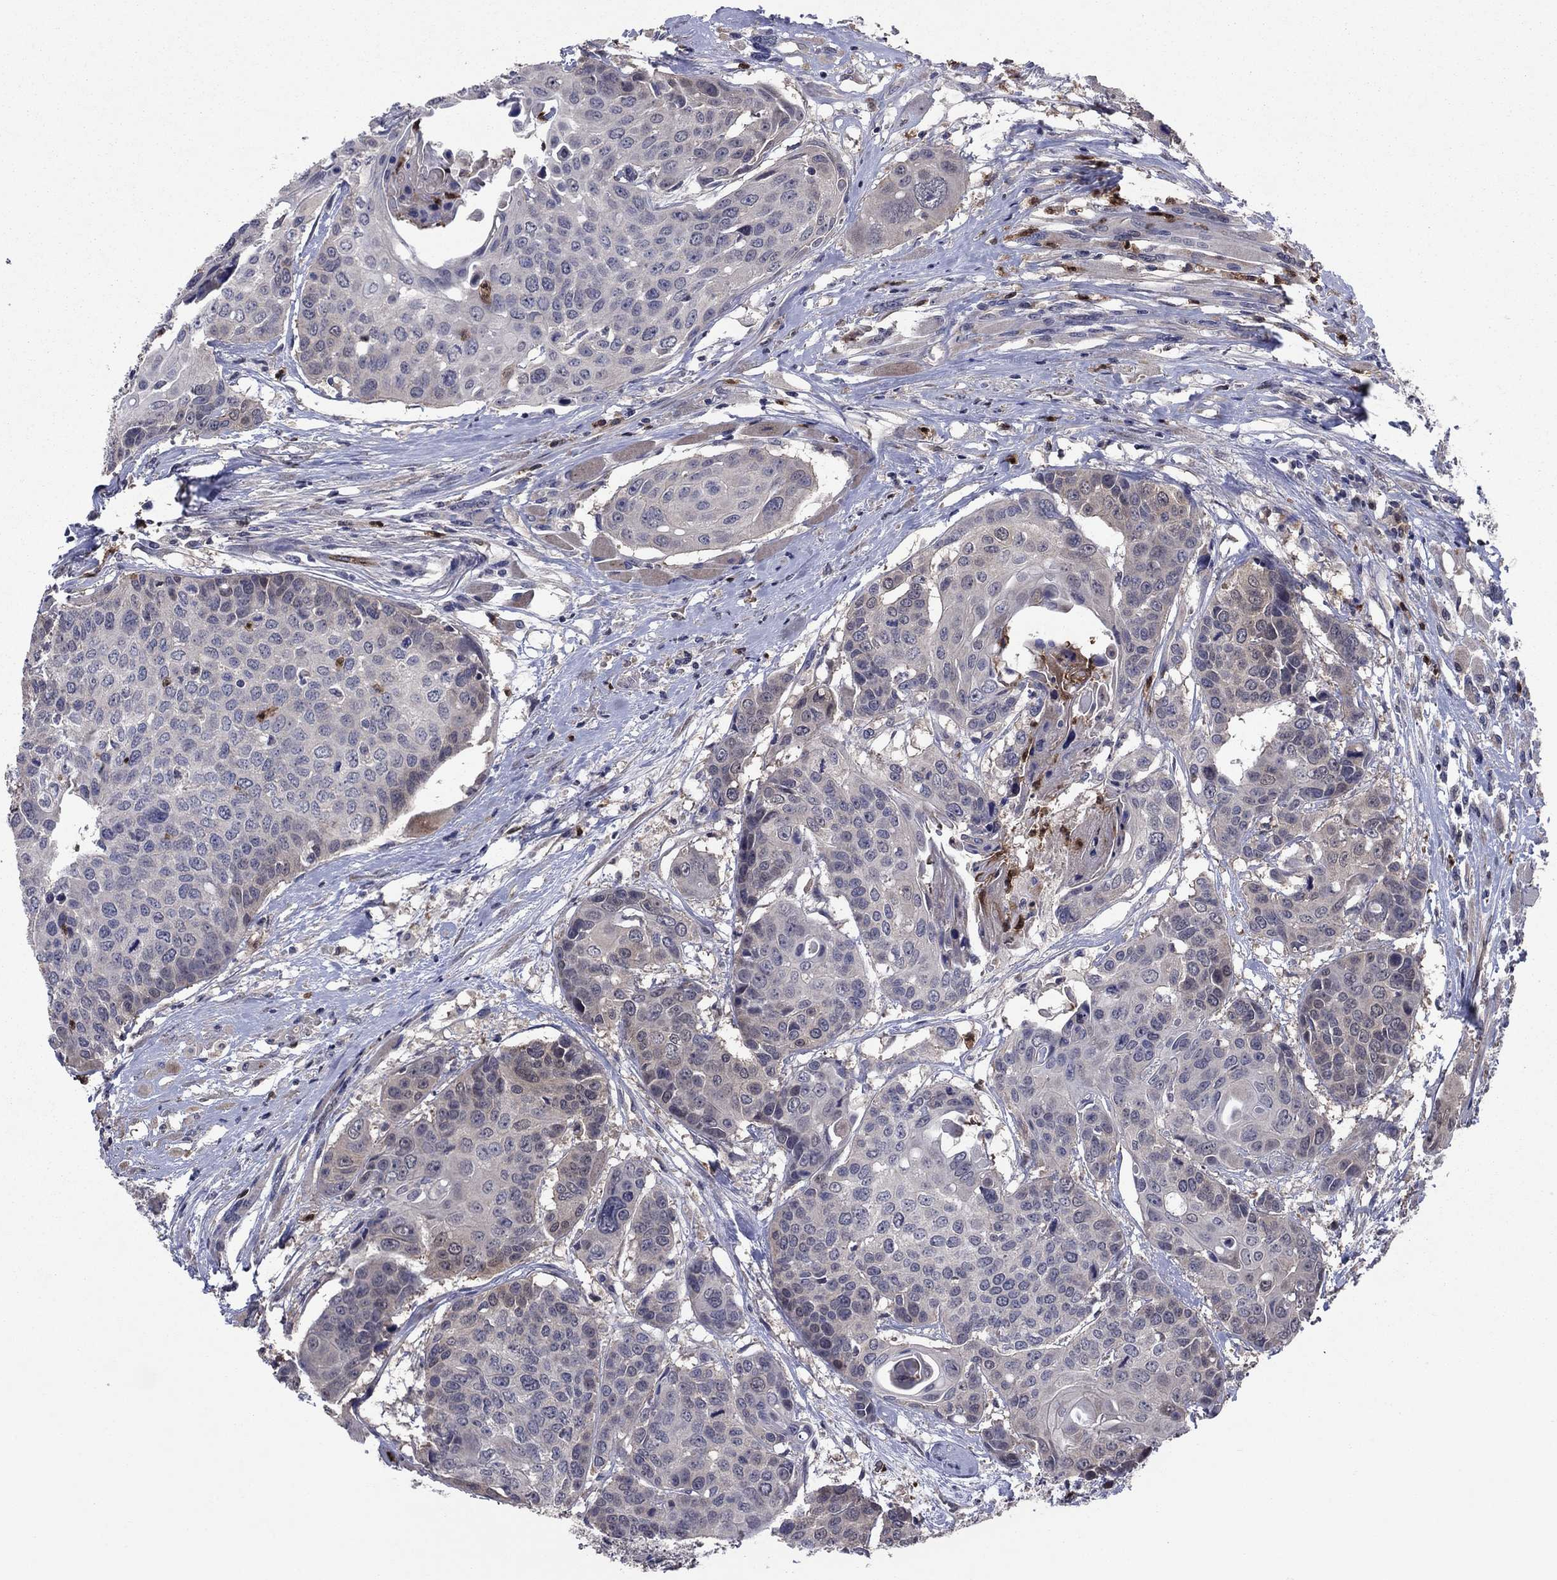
{"staining": {"intensity": "negative", "quantity": "none", "location": "none"}, "tissue": "head and neck cancer", "cell_type": "Tumor cells", "image_type": "cancer", "snomed": [{"axis": "morphology", "description": "Squamous cell carcinoma, NOS"}, {"axis": "topography", "description": "Oral tissue"}, {"axis": "topography", "description": "Head-Neck"}], "caption": "IHC histopathology image of neoplastic tissue: human head and neck squamous cell carcinoma stained with DAB (3,3'-diaminobenzidine) demonstrates no significant protein staining in tumor cells.", "gene": "MSRB1", "patient": {"sex": "male", "age": 56}}